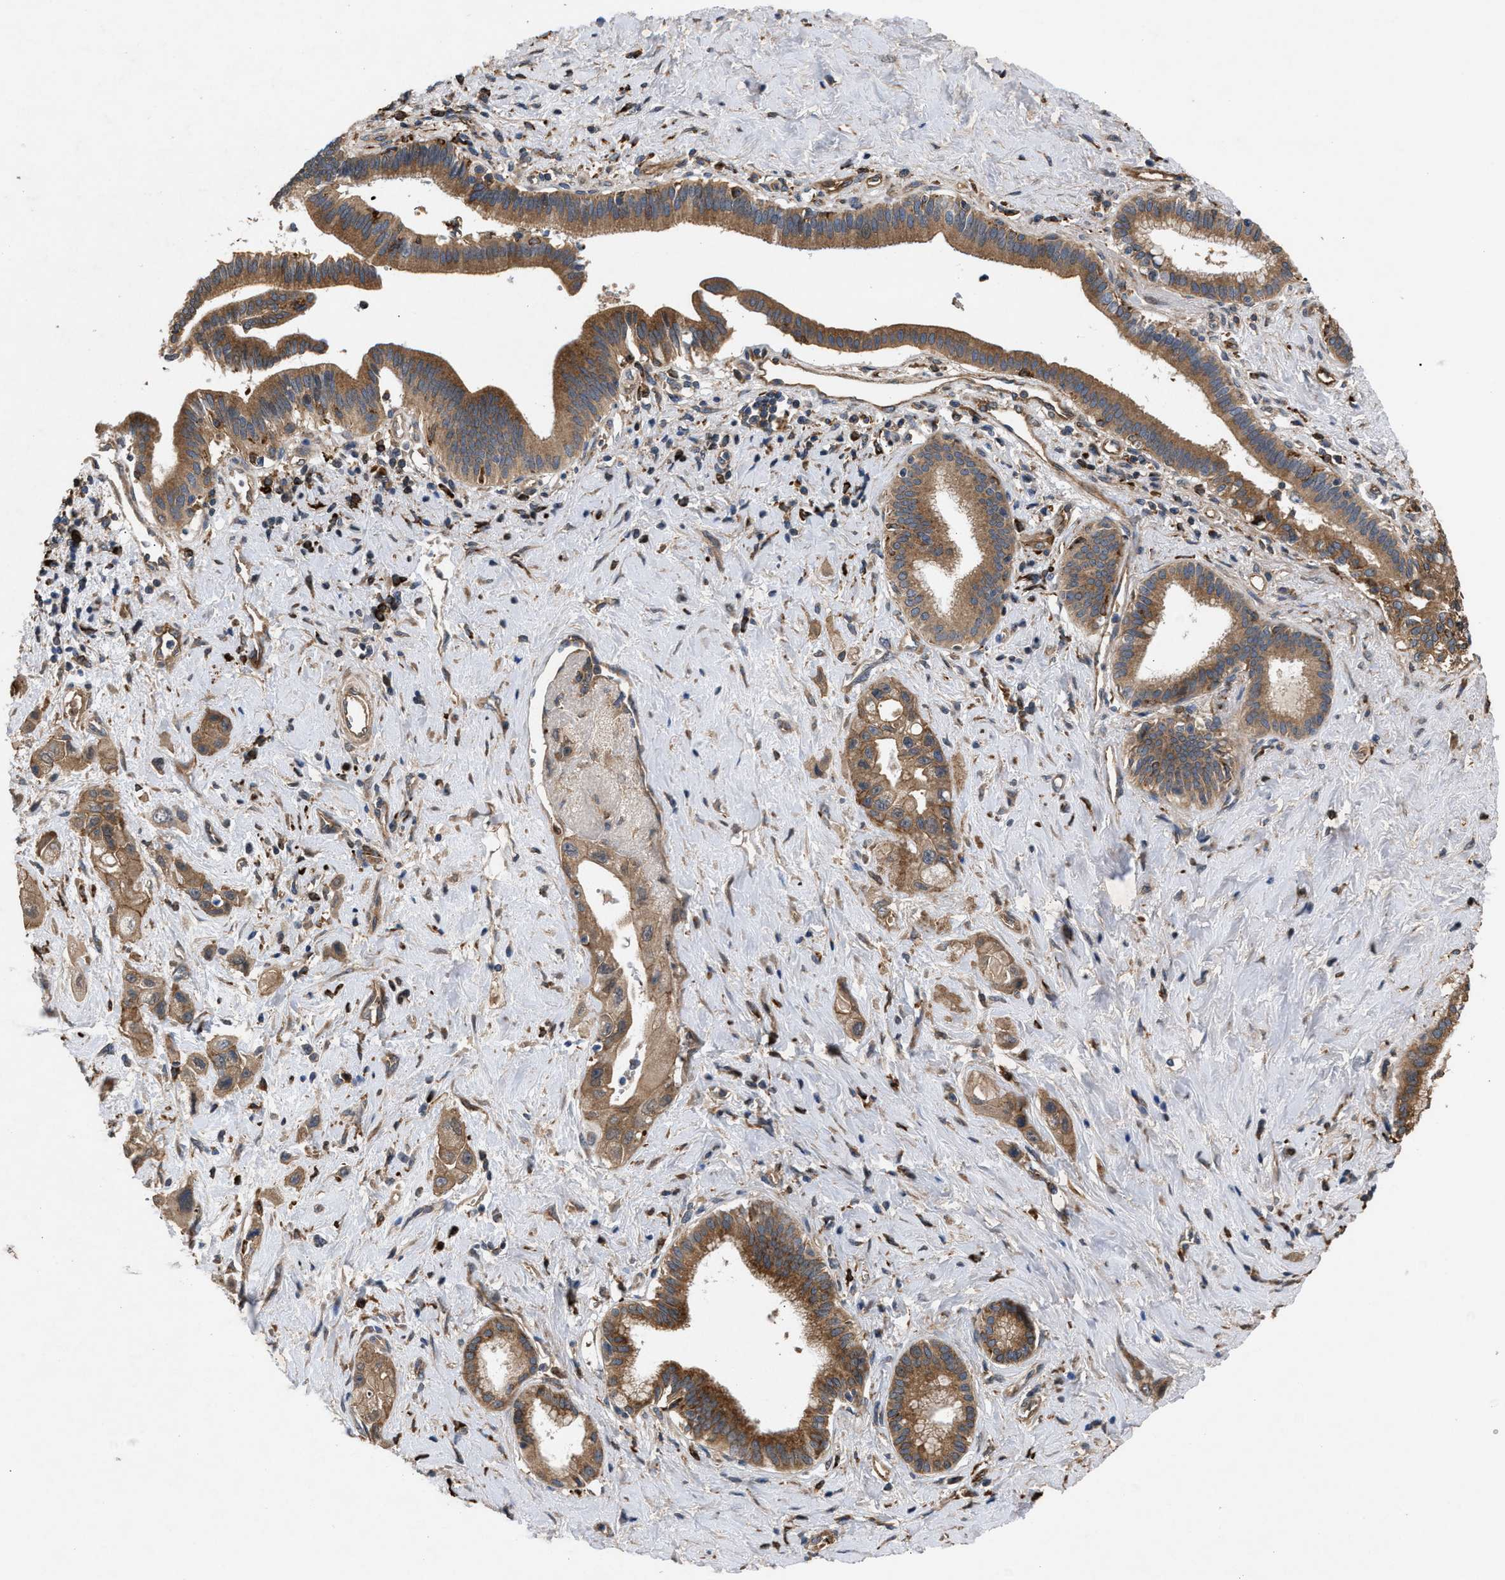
{"staining": {"intensity": "moderate", "quantity": ">75%", "location": "cytoplasmic/membranous"}, "tissue": "pancreatic cancer", "cell_type": "Tumor cells", "image_type": "cancer", "snomed": [{"axis": "morphology", "description": "Adenocarcinoma, NOS"}, {"axis": "topography", "description": "Pancreas"}], "caption": "Immunohistochemical staining of adenocarcinoma (pancreatic) demonstrates medium levels of moderate cytoplasmic/membranous staining in approximately >75% of tumor cells. The staining is performed using DAB (3,3'-diaminobenzidine) brown chromogen to label protein expression. The nuclei are counter-stained blue using hematoxylin.", "gene": "GCC1", "patient": {"sex": "female", "age": 66}}